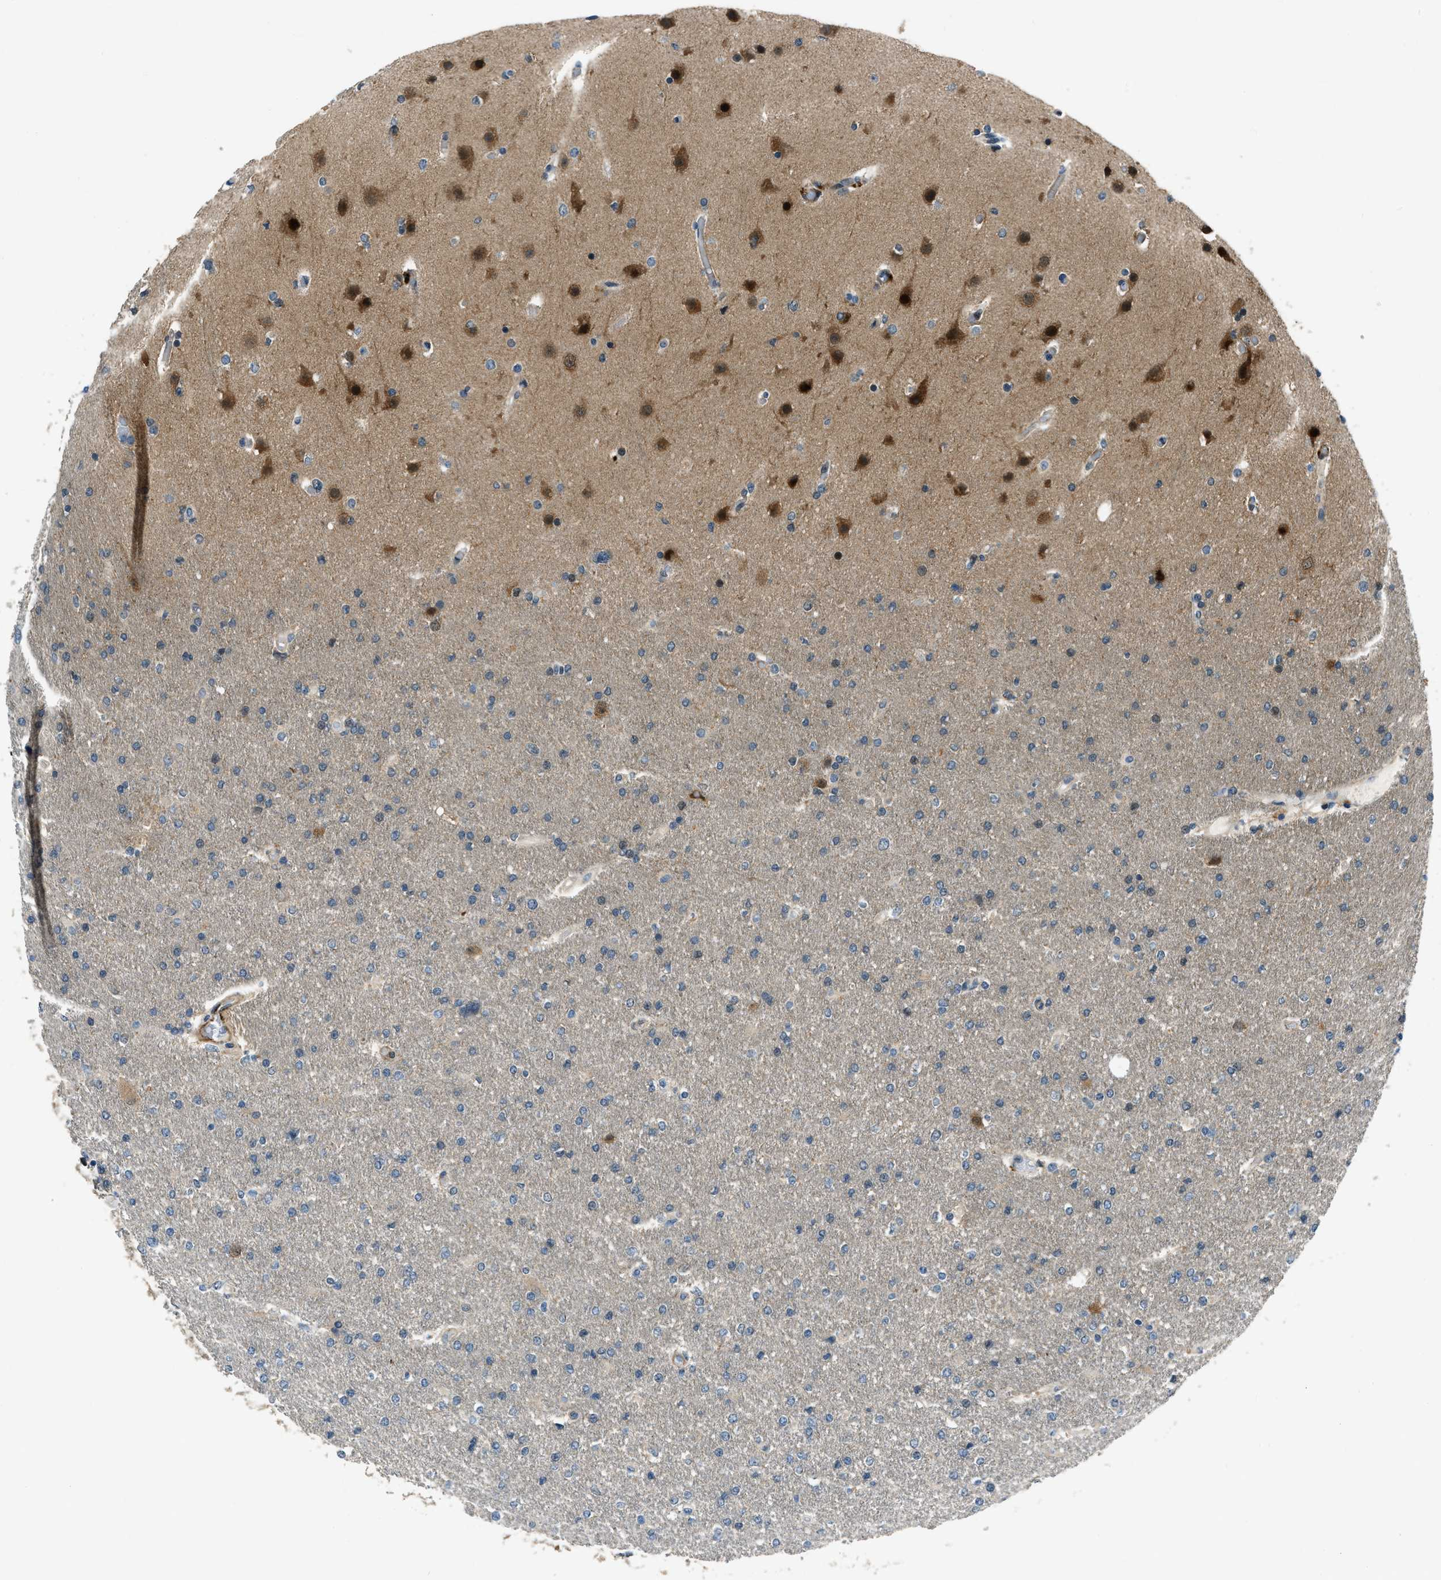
{"staining": {"intensity": "negative", "quantity": "none", "location": "none"}, "tissue": "glioma", "cell_type": "Tumor cells", "image_type": "cancer", "snomed": [{"axis": "morphology", "description": "Glioma, malignant, High grade"}, {"axis": "topography", "description": "Cerebral cortex"}], "caption": "IHC of human malignant glioma (high-grade) shows no expression in tumor cells.", "gene": "NUDCD3", "patient": {"sex": "female", "age": 36}}